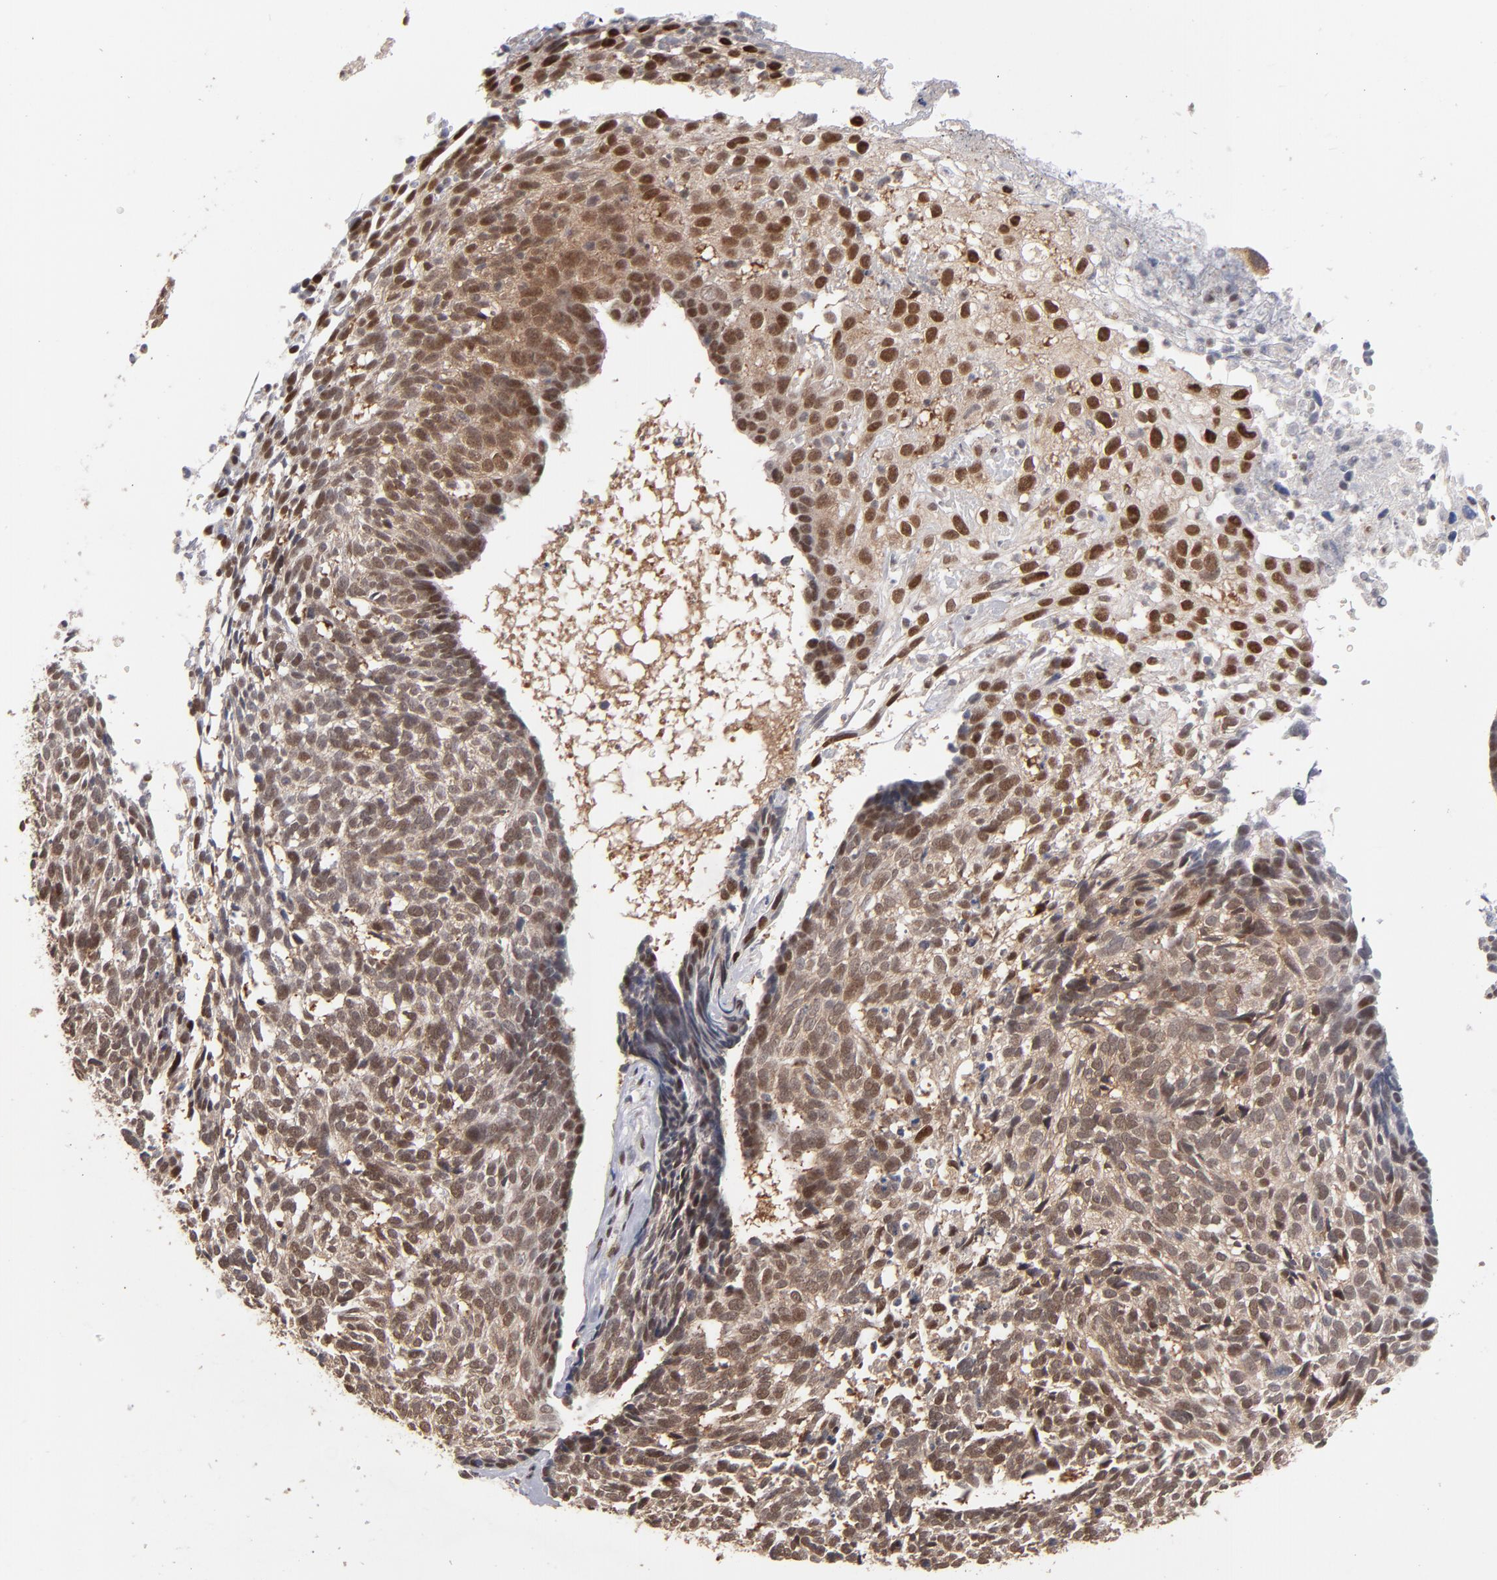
{"staining": {"intensity": "moderate", "quantity": ">75%", "location": "cytoplasmic/membranous,nuclear"}, "tissue": "skin cancer", "cell_type": "Tumor cells", "image_type": "cancer", "snomed": [{"axis": "morphology", "description": "Basal cell carcinoma"}, {"axis": "topography", "description": "Skin"}], "caption": "Moderate cytoplasmic/membranous and nuclear expression for a protein is appreciated in about >75% of tumor cells of basal cell carcinoma (skin) using immunohistochemistry (IHC).", "gene": "HUWE1", "patient": {"sex": "male", "age": 72}}